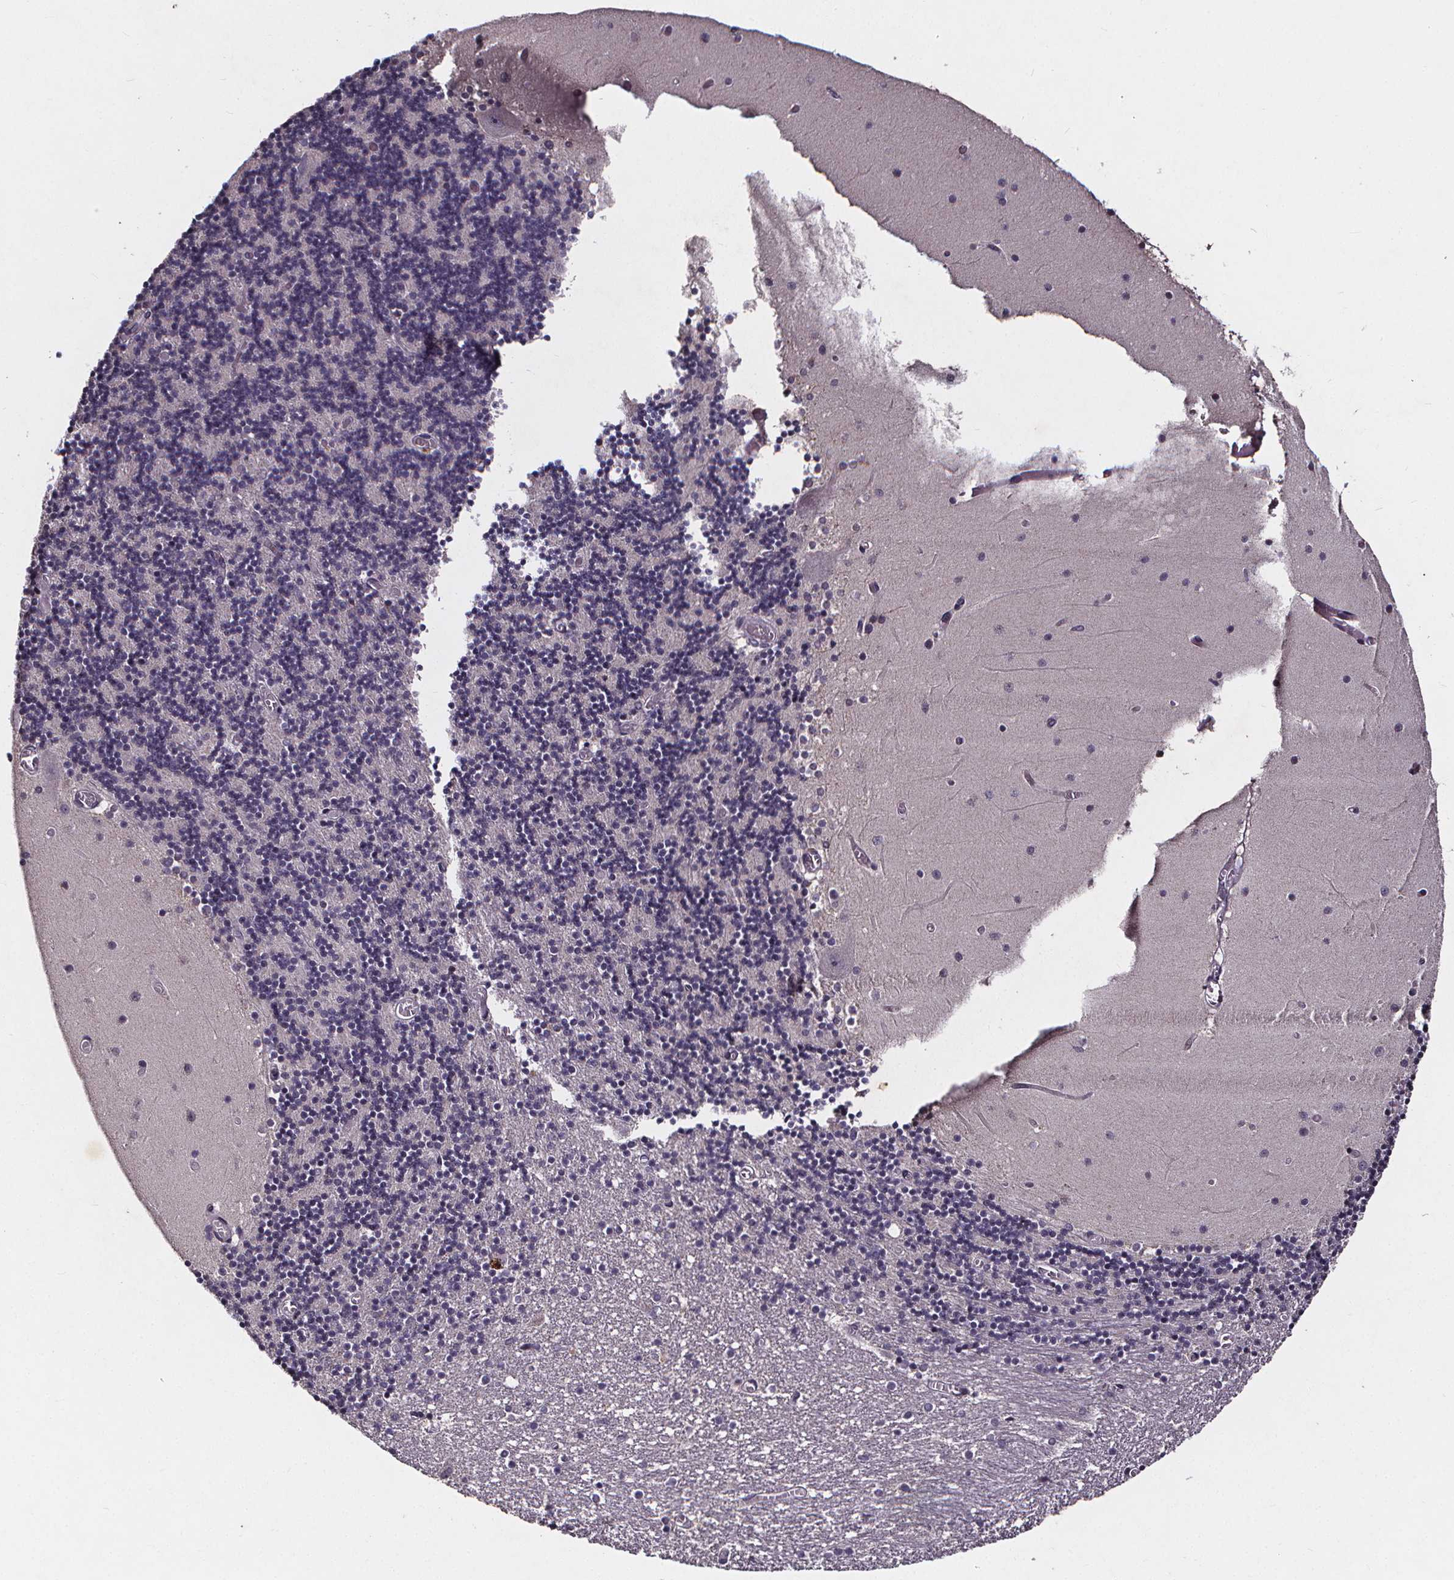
{"staining": {"intensity": "negative", "quantity": "none", "location": "none"}, "tissue": "cerebellum", "cell_type": "Cells in granular layer", "image_type": "normal", "snomed": [{"axis": "morphology", "description": "Normal tissue, NOS"}, {"axis": "topography", "description": "Cerebellum"}], "caption": "Immunohistochemical staining of normal cerebellum reveals no significant positivity in cells in granular layer. Nuclei are stained in blue.", "gene": "SPAG8", "patient": {"sex": "female", "age": 28}}